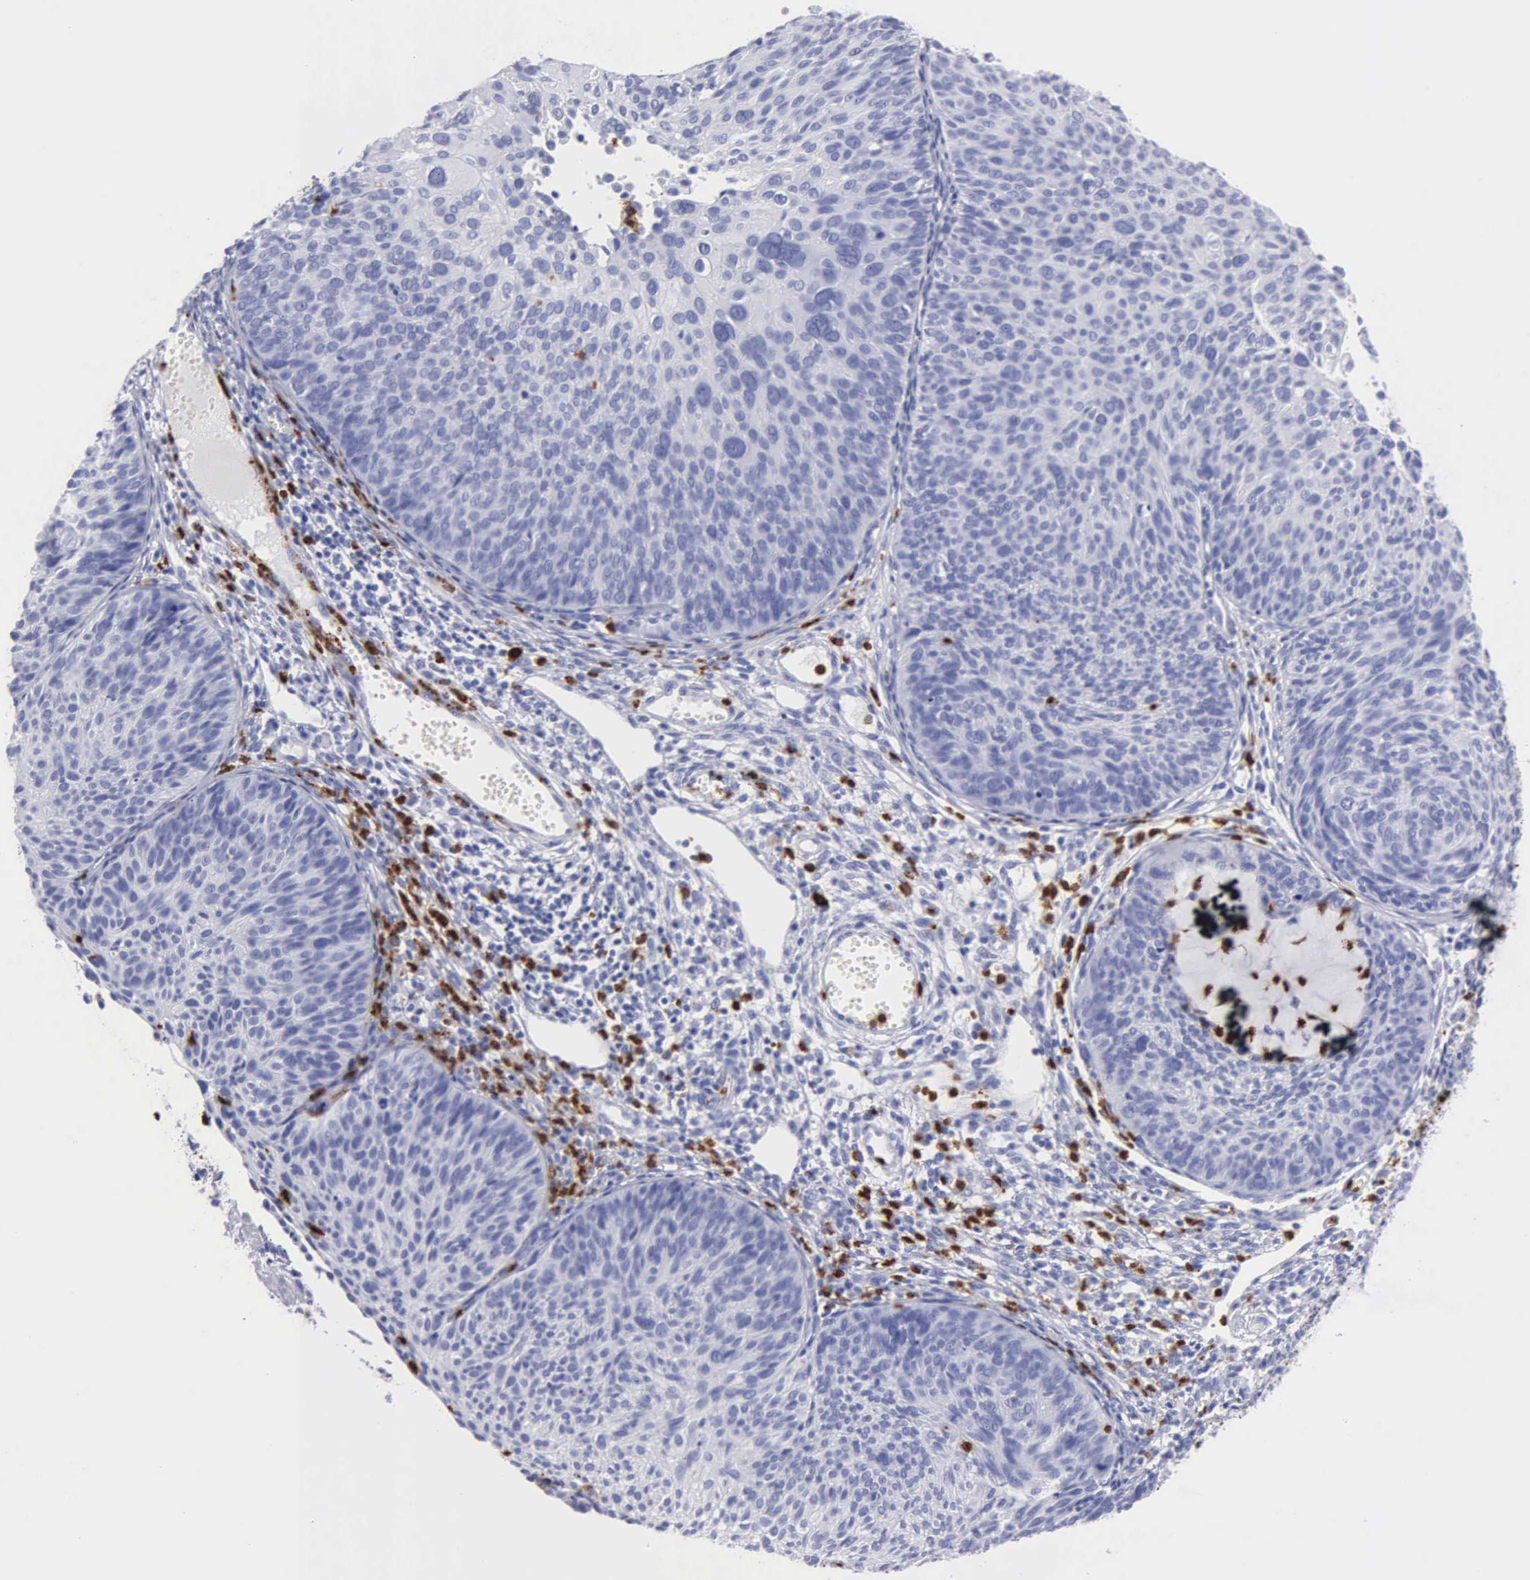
{"staining": {"intensity": "negative", "quantity": "none", "location": "none"}, "tissue": "cervical cancer", "cell_type": "Tumor cells", "image_type": "cancer", "snomed": [{"axis": "morphology", "description": "Squamous cell carcinoma, NOS"}, {"axis": "topography", "description": "Cervix"}], "caption": "The photomicrograph shows no staining of tumor cells in cervical cancer (squamous cell carcinoma).", "gene": "CTSG", "patient": {"sex": "female", "age": 36}}